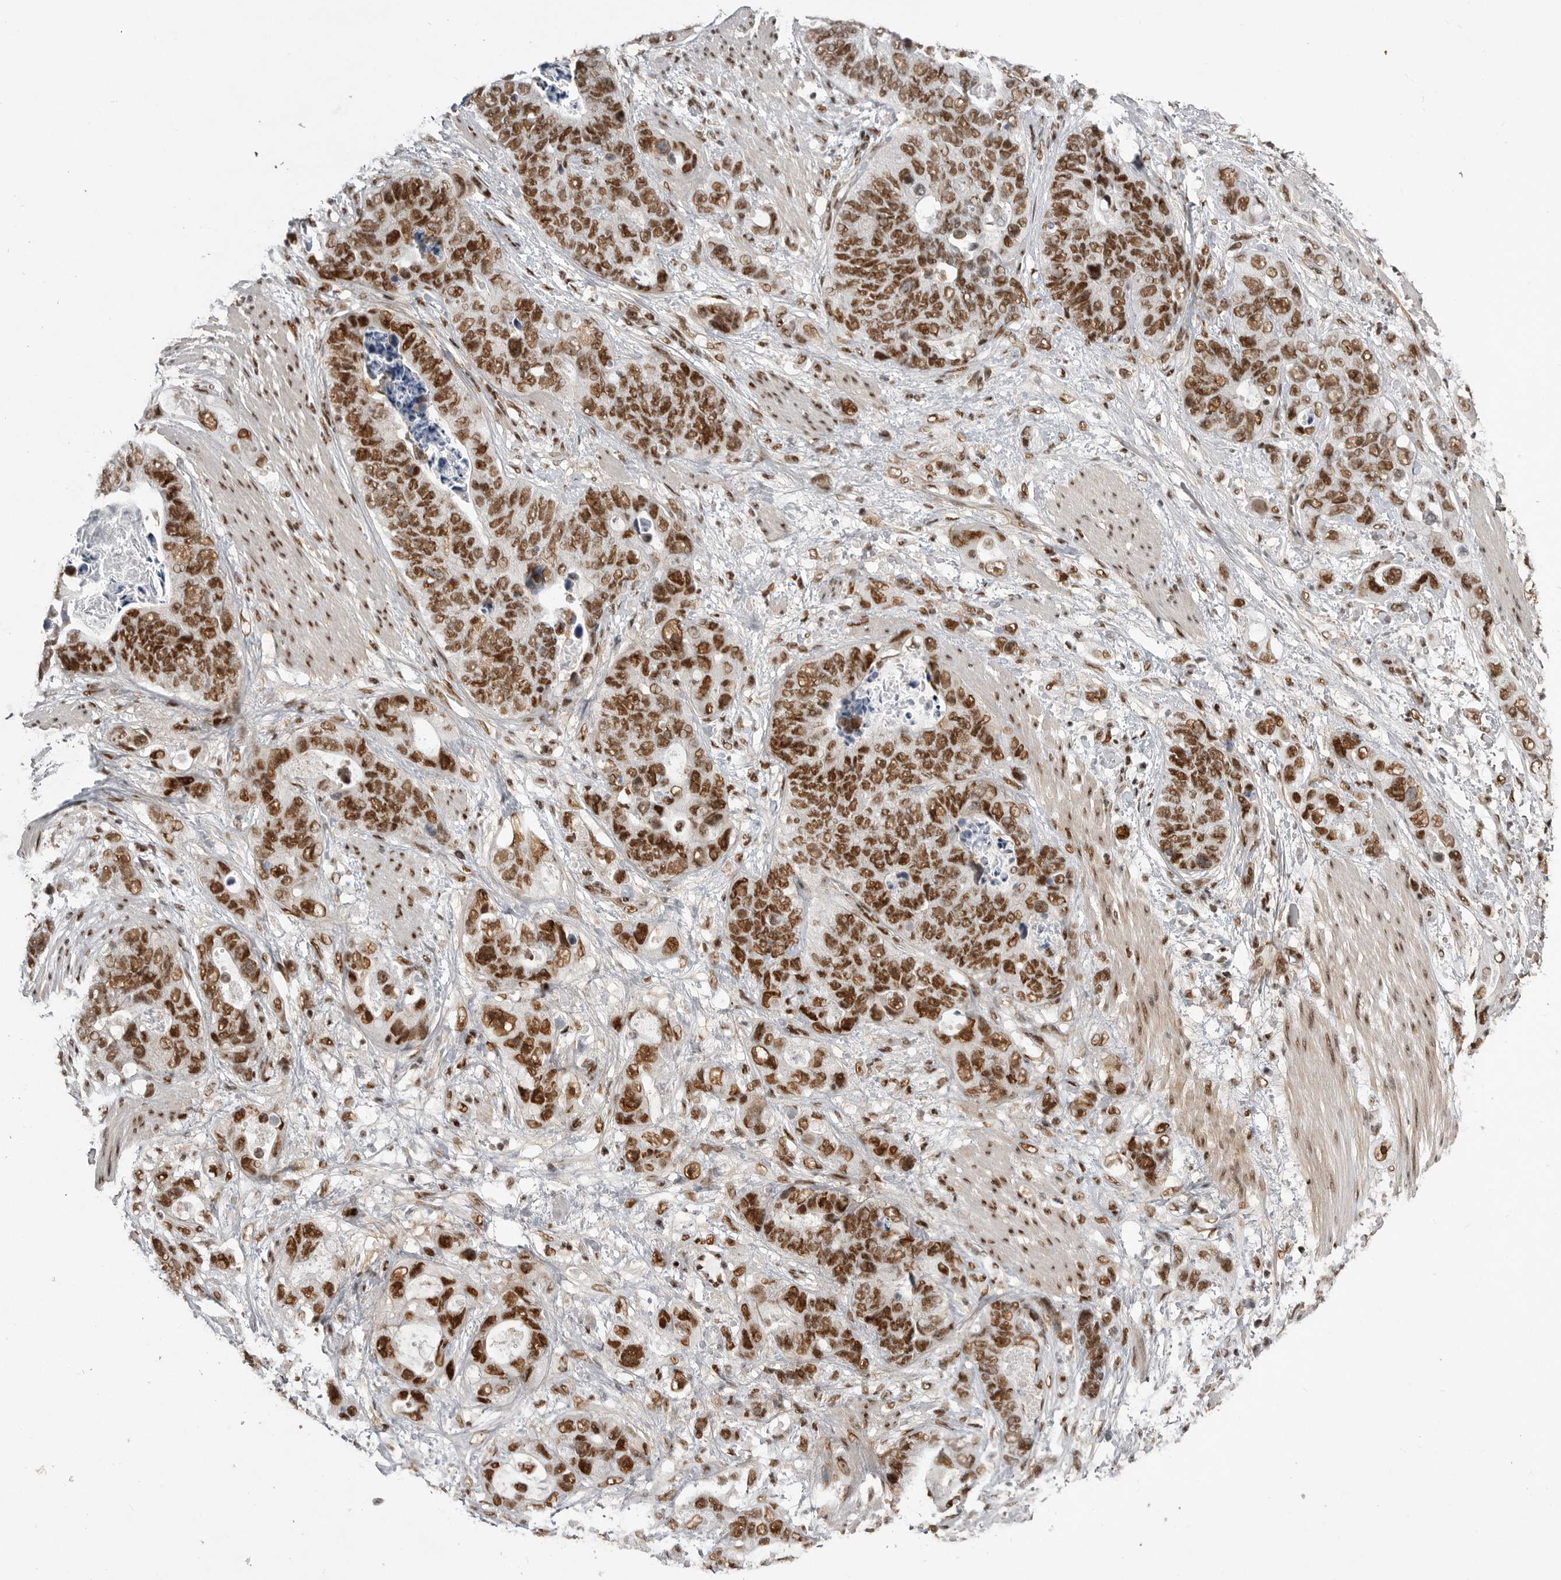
{"staining": {"intensity": "strong", "quantity": ">75%", "location": "nuclear"}, "tissue": "stomach cancer", "cell_type": "Tumor cells", "image_type": "cancer", "snomed": [{"axis": "morphology", "description": "Normal tissue, NOS"}, {"axis": "morphology", "description": "Adenocarcinoma, NOS"}, {"axis": "topography", "description": "Stomach"}], "caption": "Stomach cancer stained for a protein shows strong nuclear positivity in tumor cells.", "gene": "PPP1R8", "patient": {"sex": "female", "age": 89}}